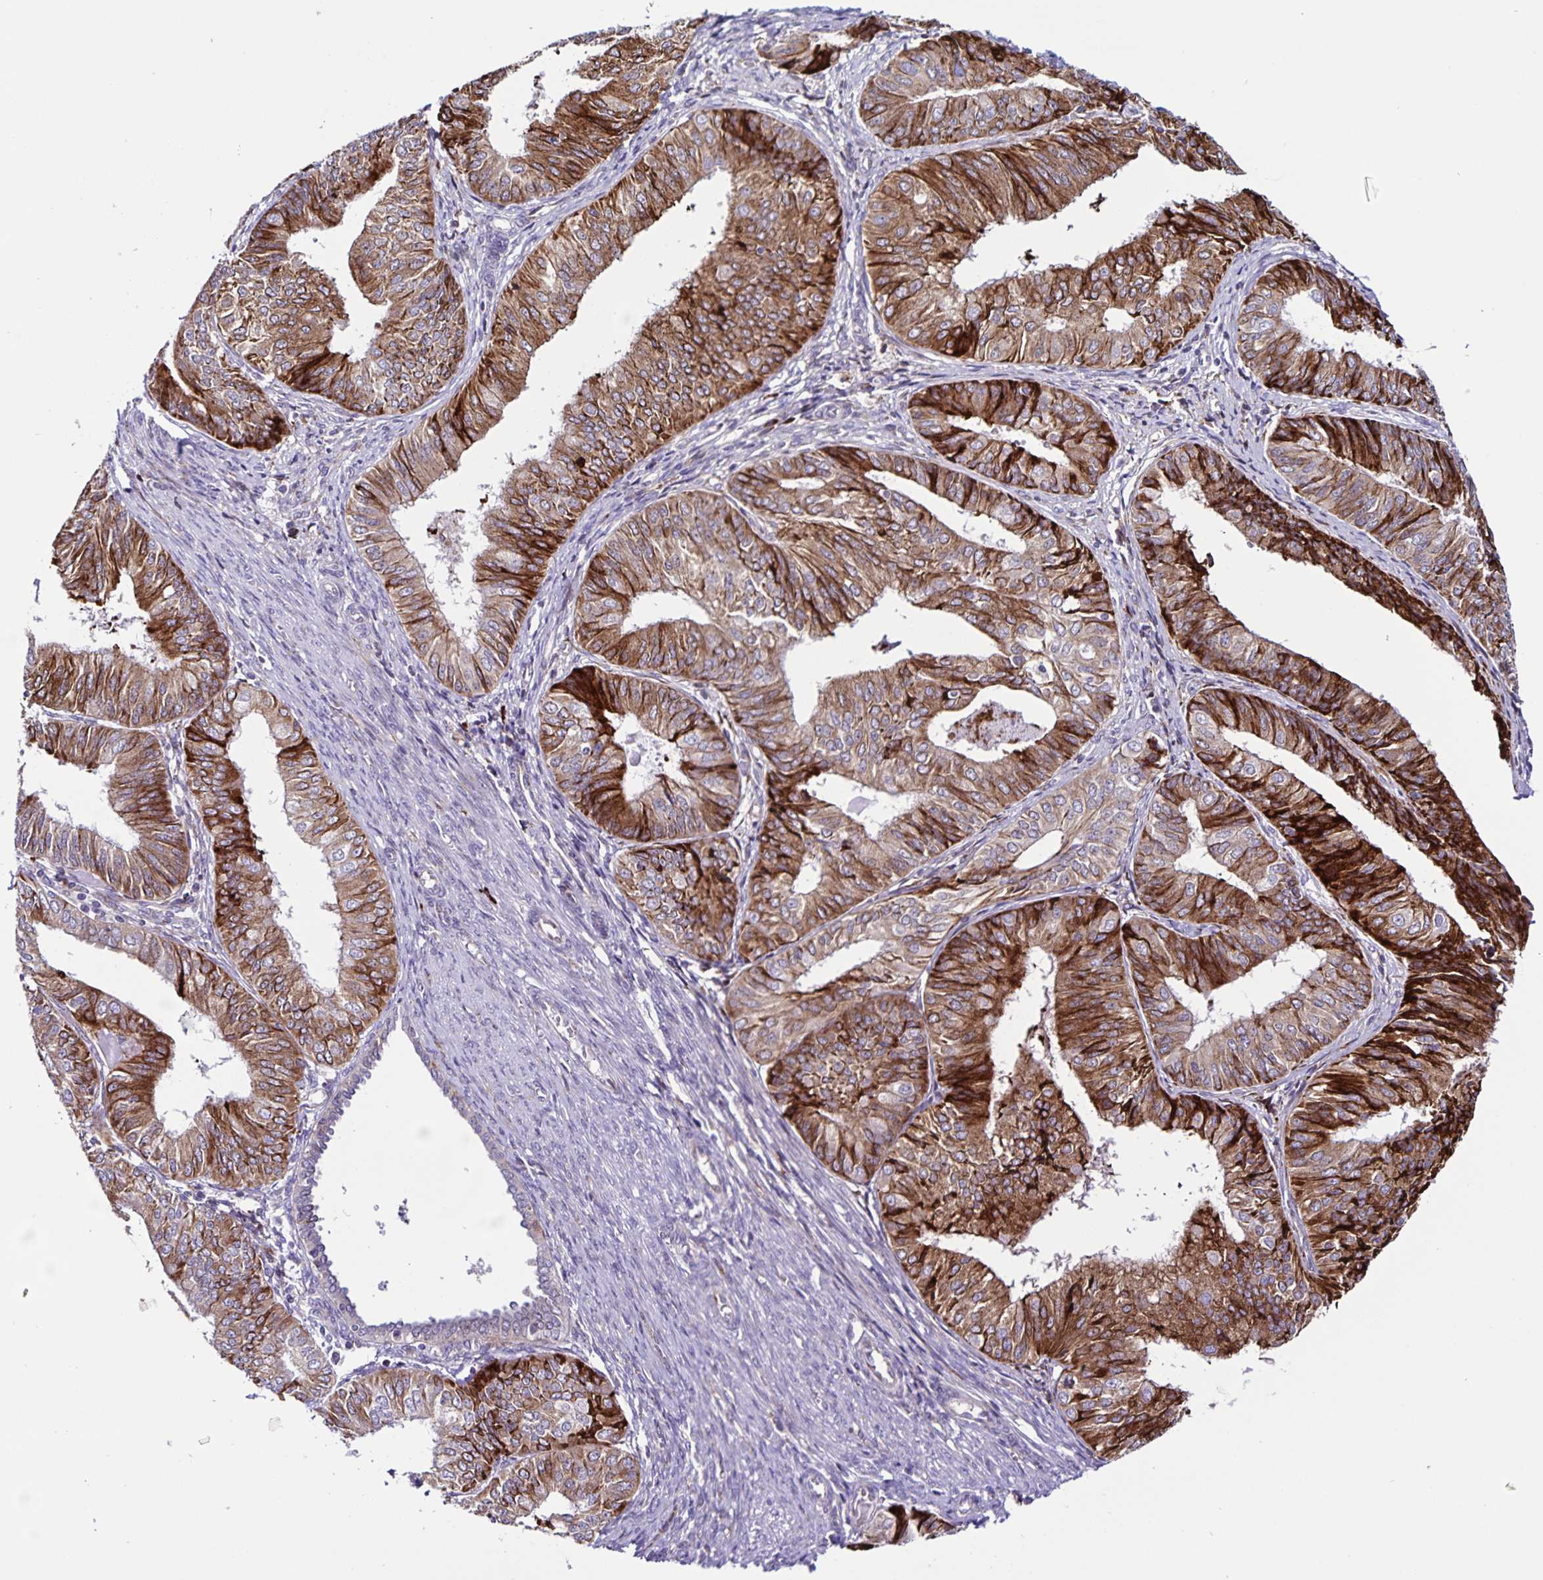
{"staining": {"intensity": "strong", "quantity": ">75%", "location": "cytoplasmic/membranous"}, "tissue": "endometrial cancer", "cell_type": "Tumor cells", "image_type": "cancer", "snomed": [{"axis": "morphology", "description": "Adenocarcinoma, NOS"}, {"axis": "topography", "description": "Endometrium"}], "caption": "A brown stain highlights strong cytoplasmic/membranous expression of a protein in endometrial cancer tumor cells.", "gene": "OSBPL5", "patient": {"sex": "female", "age": 58}}